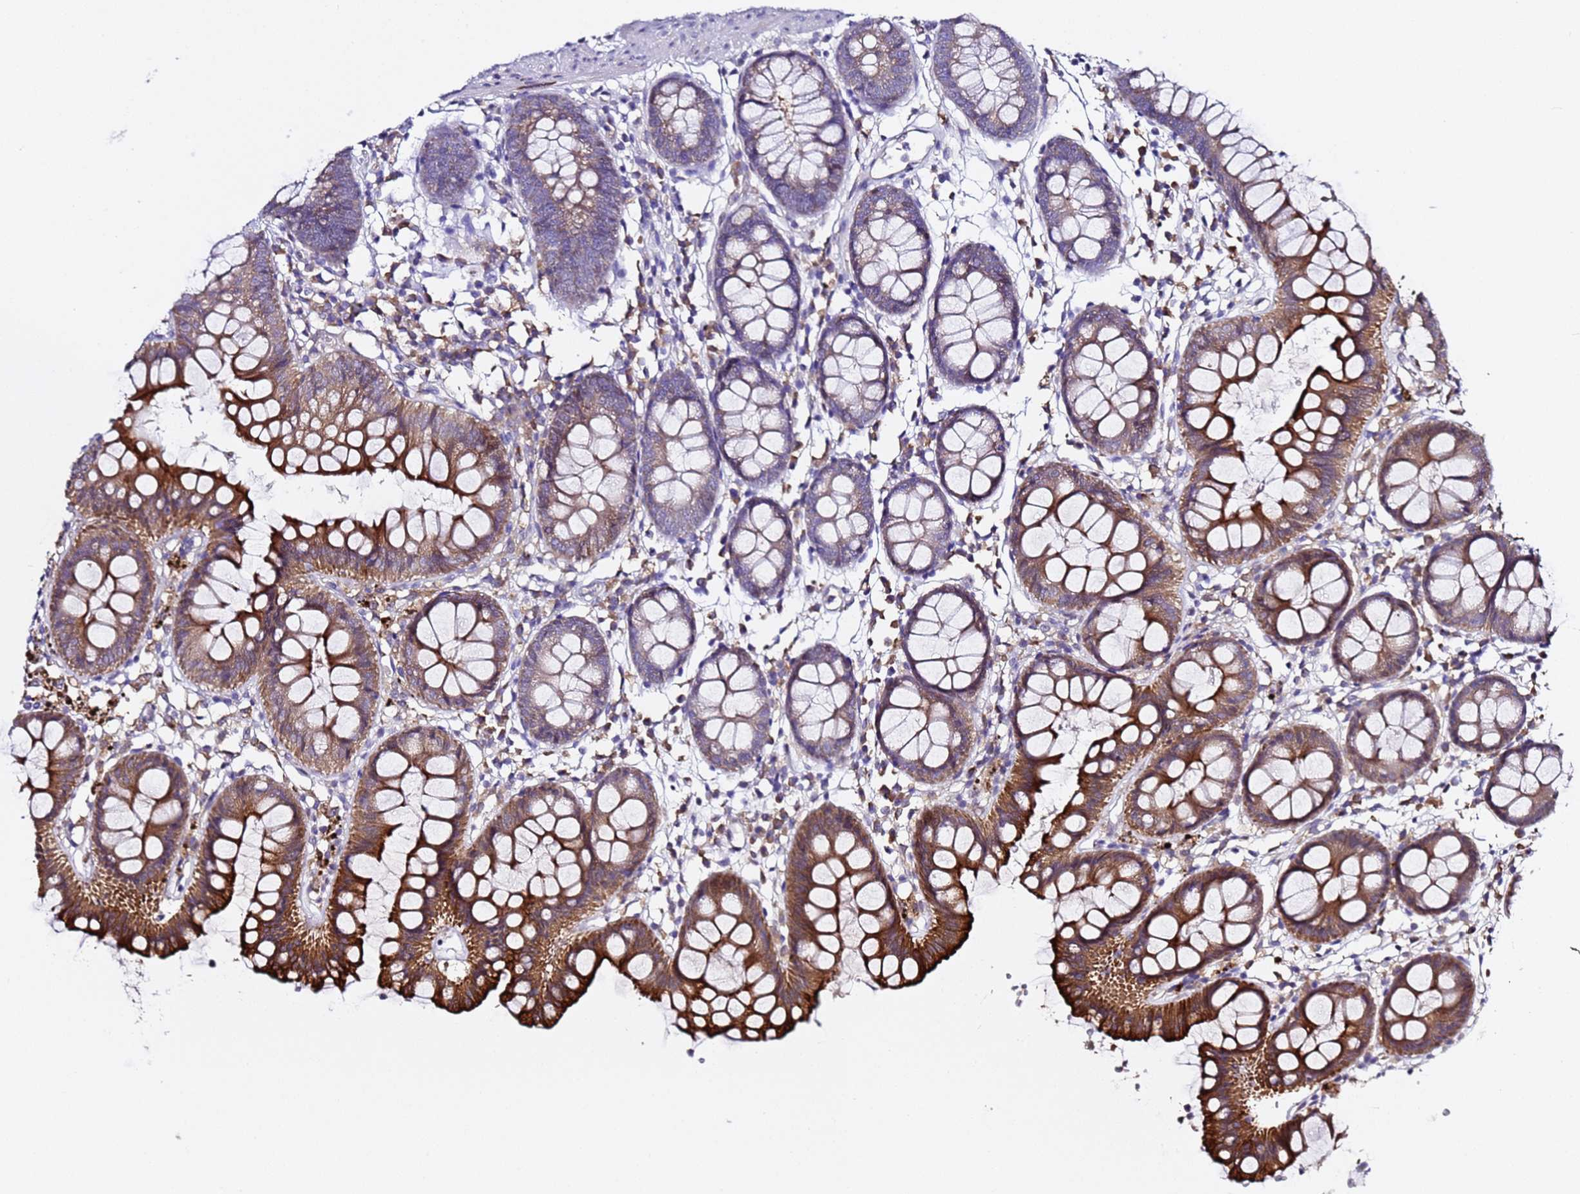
{"staining": {"intensity": "negative", "quantity": "none", "location": "none"}, "tissue": "colon", "cell_type": "Endothelial cells", "image_type": "normal", "snomed": [{"axis": "morphology", "description": "Normal tissue, NOS"}, {"axis": "topography", "description": "Colon"}], "caption": "Immunohistochemistry micrograph of benign human colon stained for a protein (brown), which exhibits no expression in endothelial cells.", "gene": "ALG3", "patient": {"sex": "female", "age": 84}}